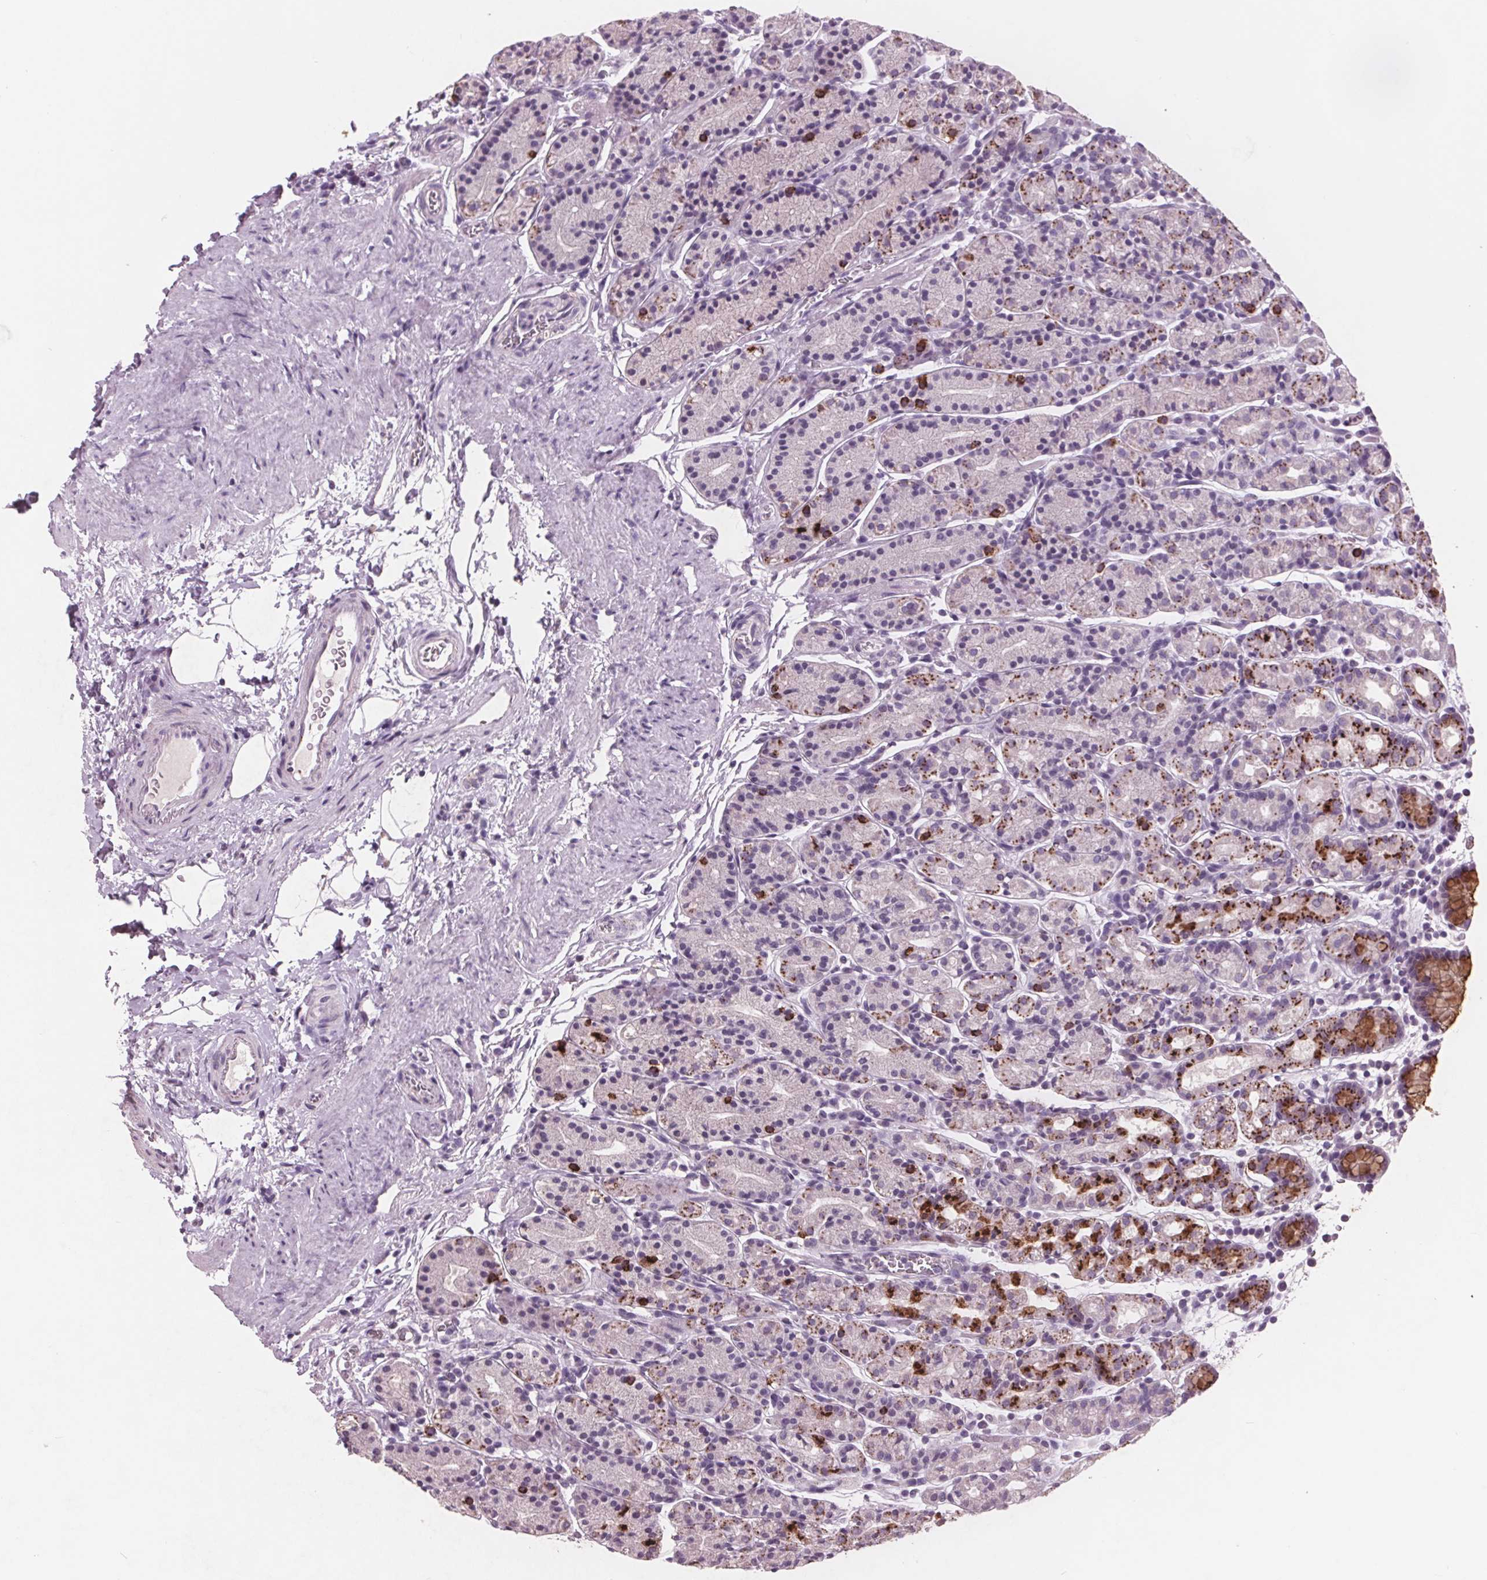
{"staining": {"intensity": "strong", "quantity": "25%-75%", "location": "cytoplasmic/membranous"}, "tissue": "stomach", "cell_type": "Glandular cells", "image_type": "normal", "snomed": [{"axis": "morphology", "description": "Normal tissue, NOS"}, {"axis": "topography", "description": "Stomach, upper"}, {"axis": "topography", "description": "Stomach"}], "caption": "Protein staining by immunohistochemistry exhibits strong cytoplasmic/membranous staining in about 25%-75% of glandular cells in benign stomach.", "gene": "PTPN14", "patient": {"sex": "male", "age": 62}}